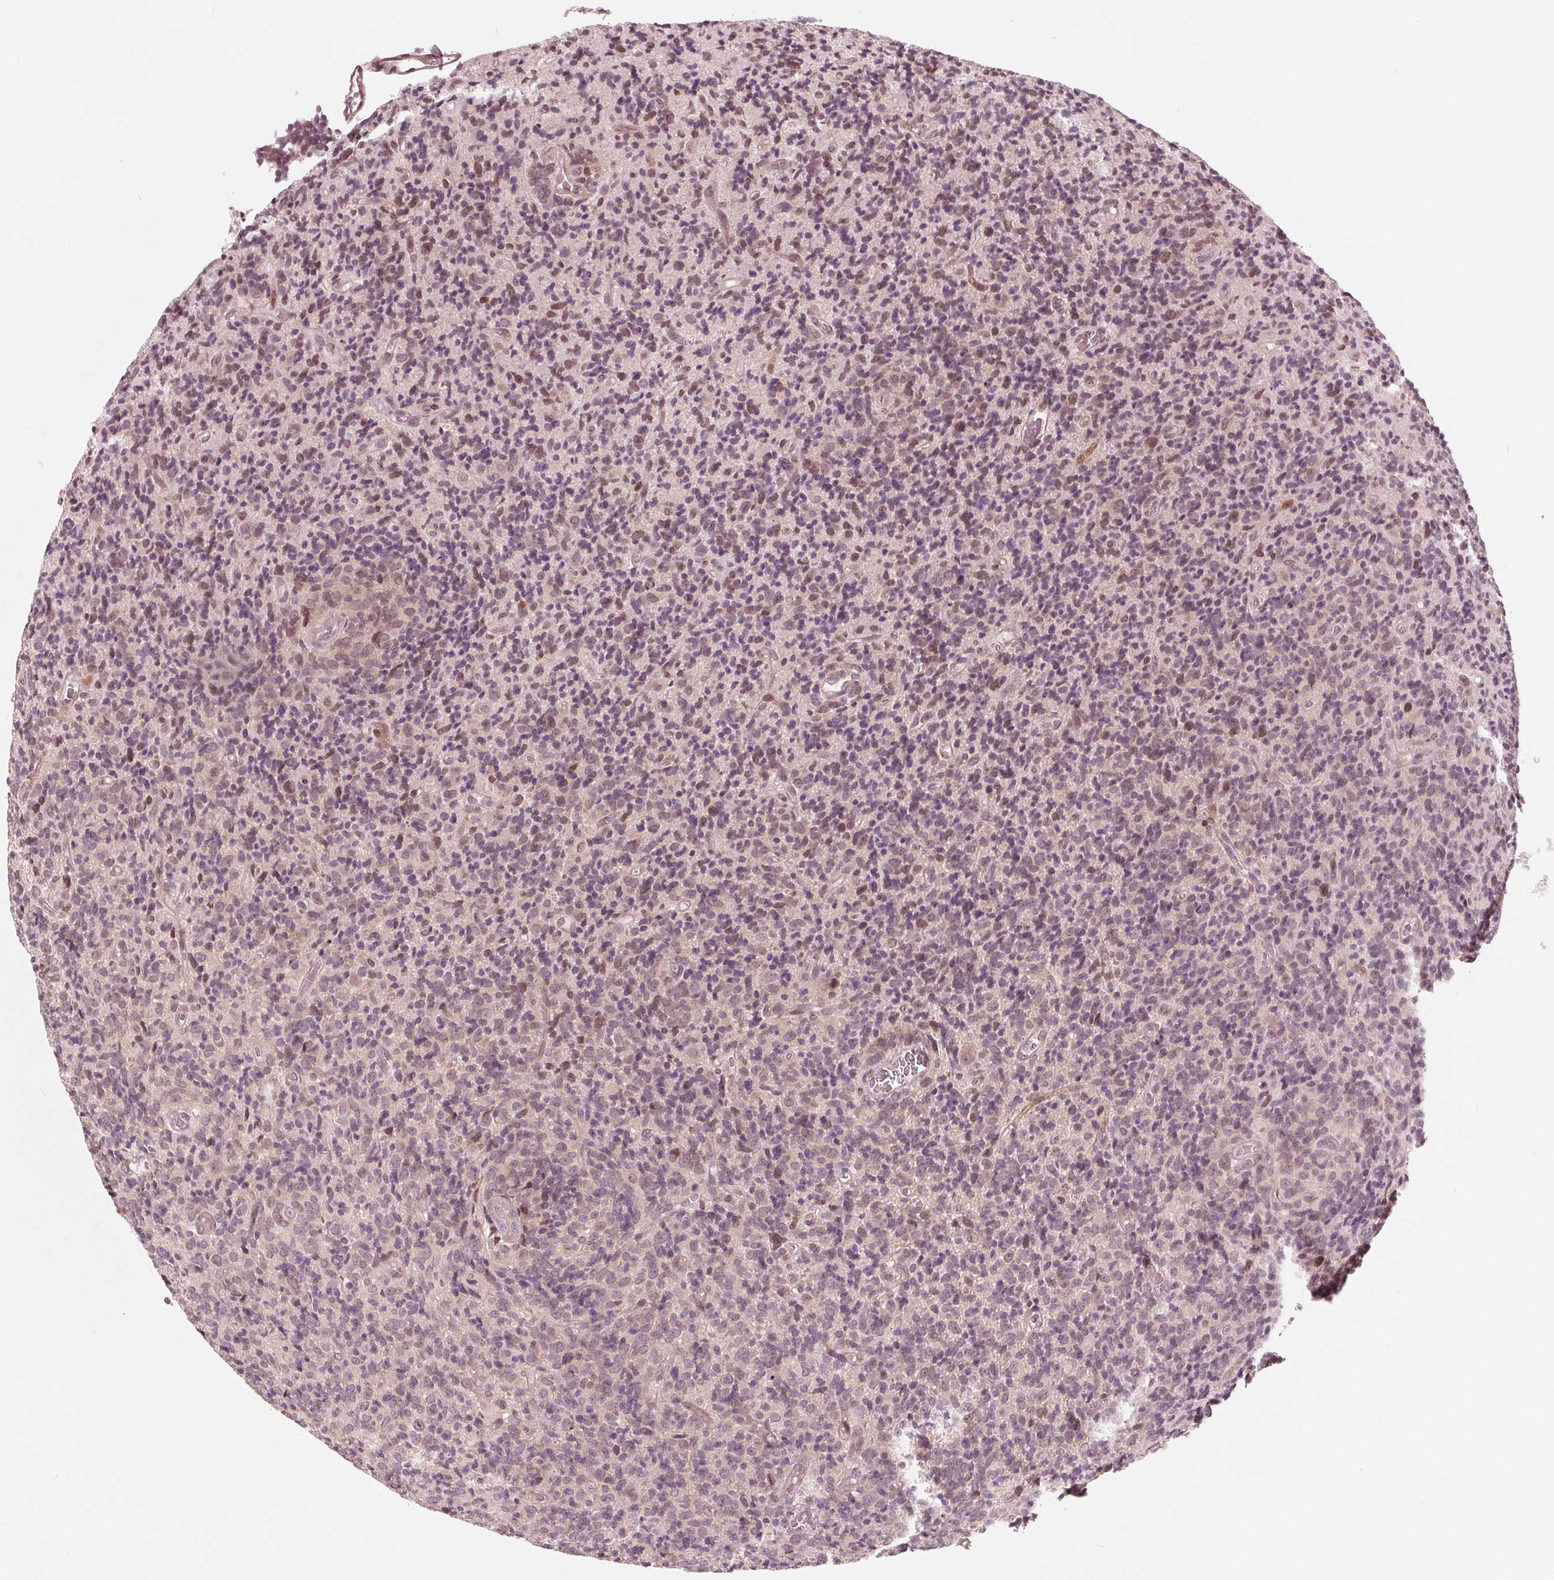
{"staining": {"intensity": "weak", "quantity": "25%-75%", "location": "nuclear"}, "tissue": "glioma", "cell_type": "Tumor cells", "image_type": "cancer", "snomed": [{"axis": "morphology", "description": "Glioma, malignant, High grade"}, {"axis": "topography", "description": "Brain"}], "caption": "DAB (3,3'-diaminobenzidine) immunohistochemical staining of malignant glioma (high-grade) shows weak nuclear protein positivity in approximately 25%-75% of tumor cells. Nuclei are stained in blue.", "gene": "NUP210", "patient": {"sex": "male", "age": 76}}